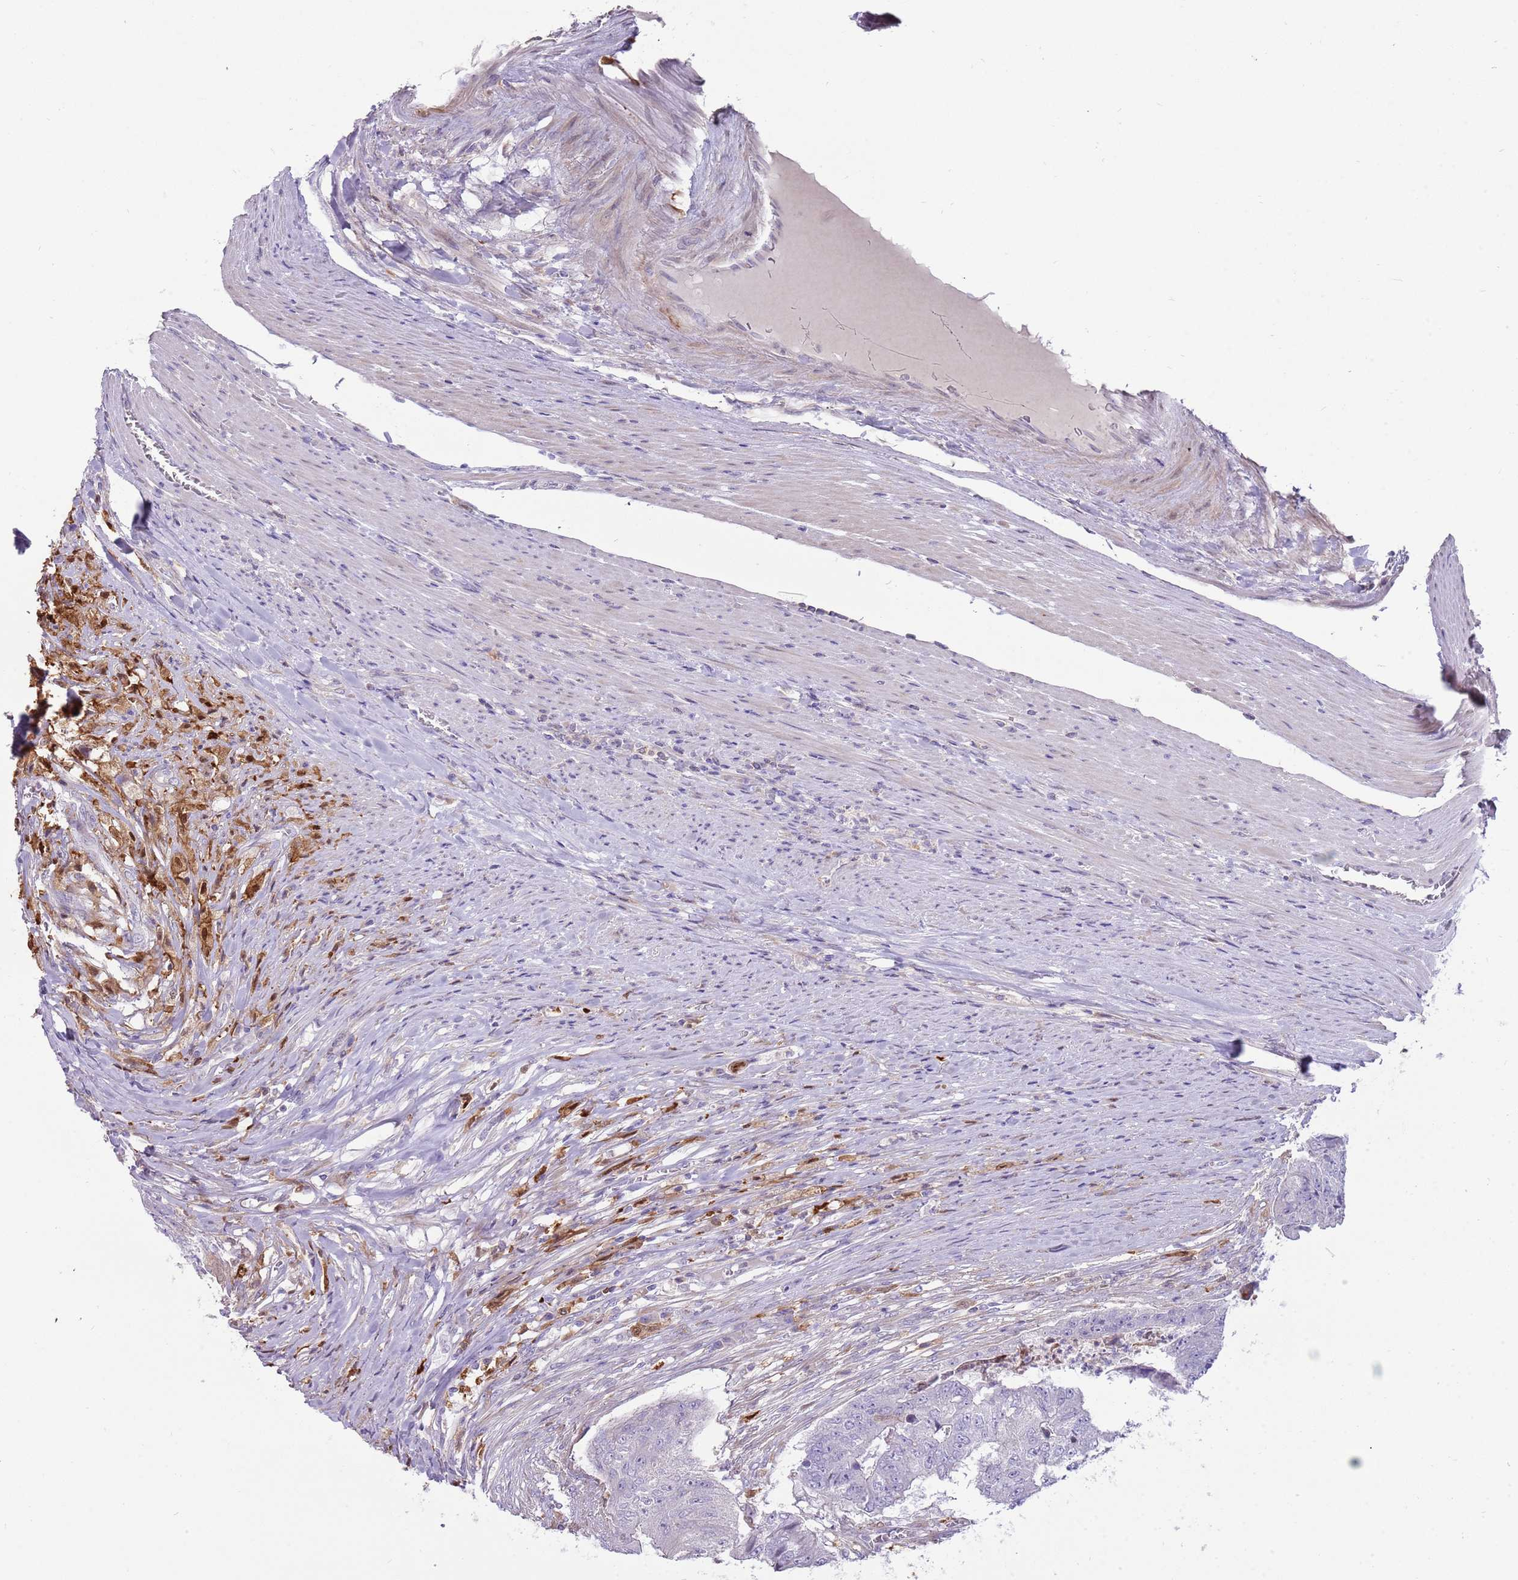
{"staining": {"intensity": "negative", "quantity": "none", "location": "none"}, "tissue": "colorectal cancer", "cell_type": "Tumor cells", "image_type": "cancer", "snomed": [{"axis": "morphology", "description": "Adenocarcinoma, NOS"}, {"axis": "topography", "description": "Colon"}], "caption": "DAB (3,3'-diaminobenzidine) immunohistochemical staining of colorectal cancer exhibits no significant positivity in tumor cells.", "gene": "DIPK1C", "patient": {"sex": "female", "age": 67}}